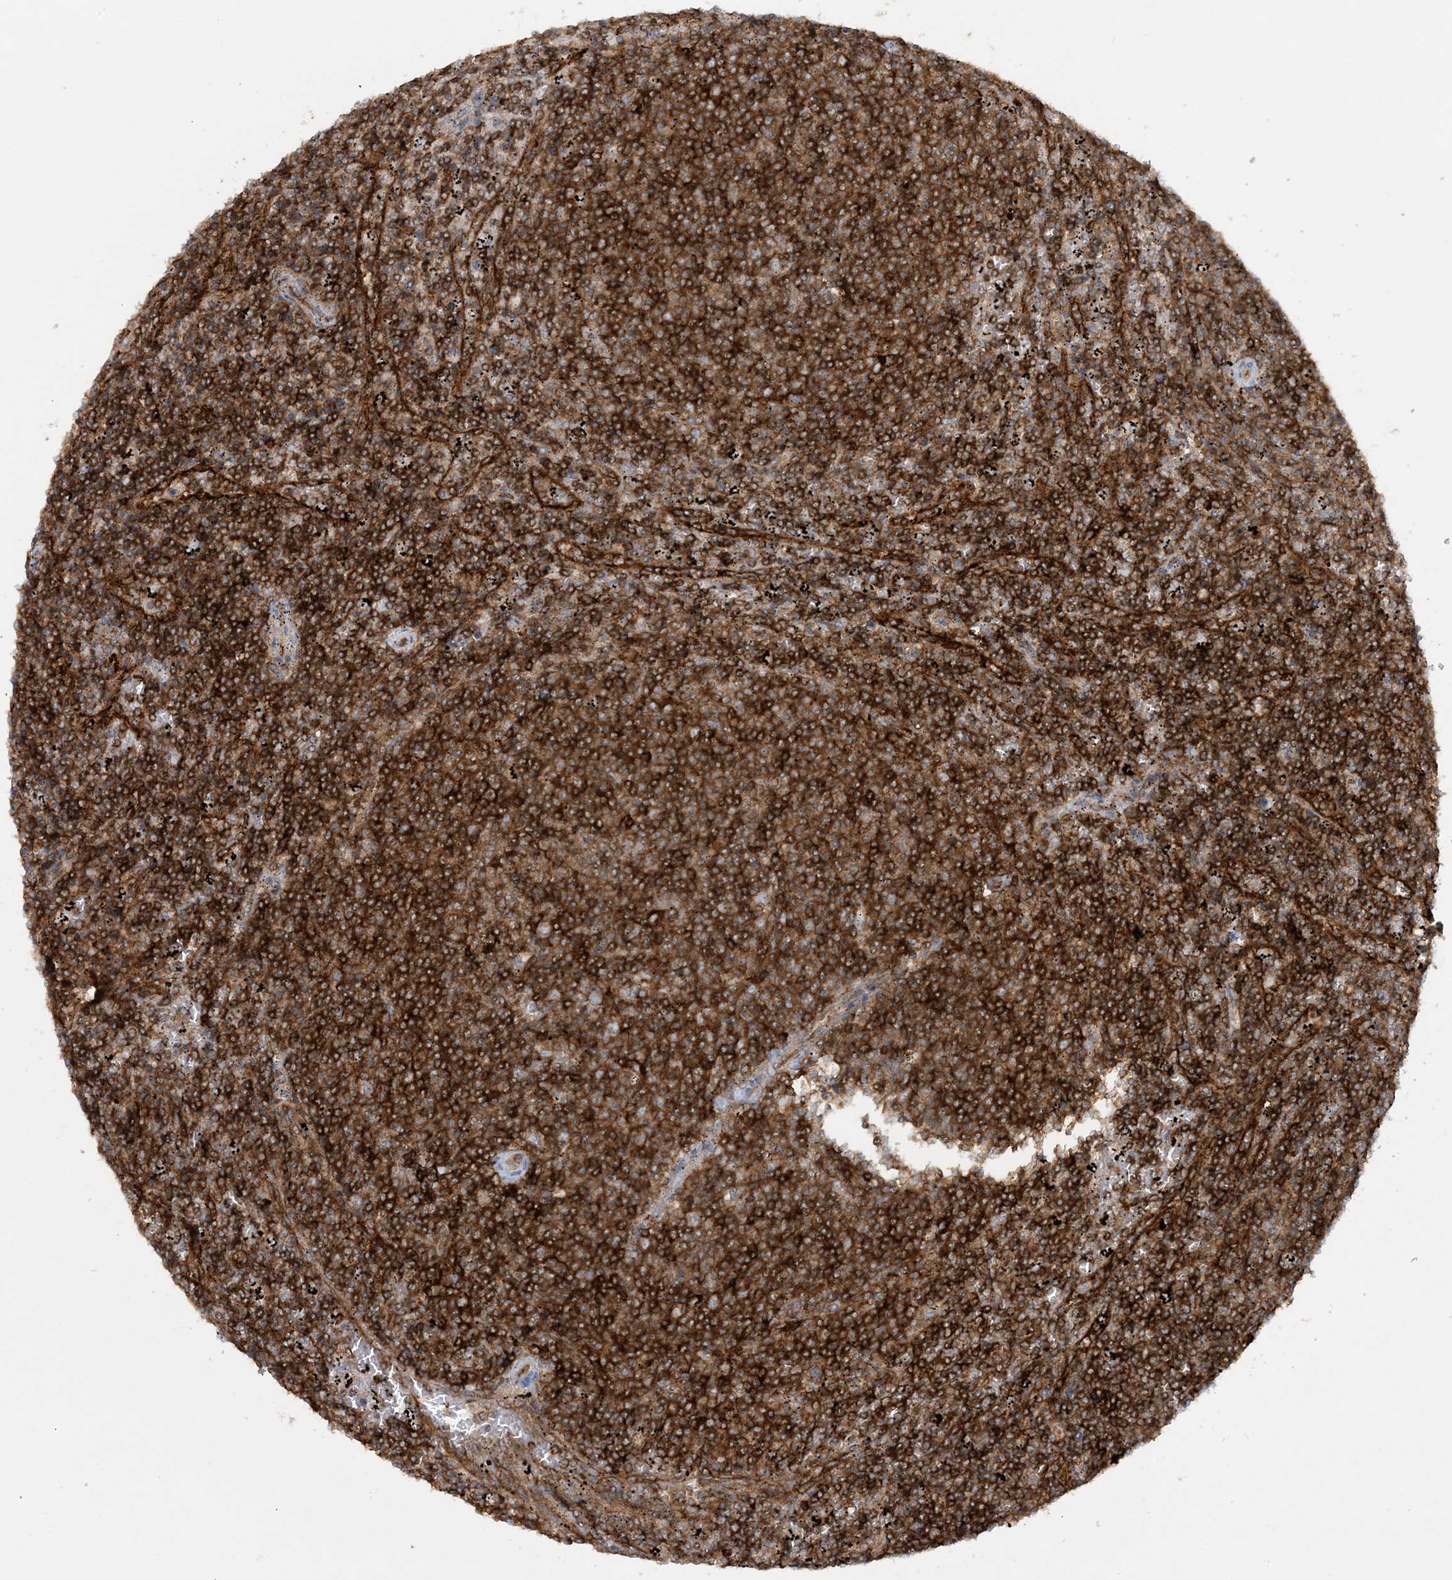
{"staining": {"intensity": "strong", "quantity": ">75%", "location": "cytoplasmic/membranous"}, "tissue": "lymphoma", "cell_type": "Tumor cells", "image_type": "cancer", "snomed": [{"axis": "morphology", "description": "Malignant lymphoma, non-Hodgkin's type, Low grade"}, {"axis": "topography", "description": "Spleen"}], "caption": "Immunohistochemistry of lymphoma shows high levels of strong cytoplasmic/membranous expression in approximately >75% of tumor cells. (Brightfield microscopy of DAB IHC at high magnification).", "gene": "HLA-E", "patient": {"sex": "female", "age": 50}}